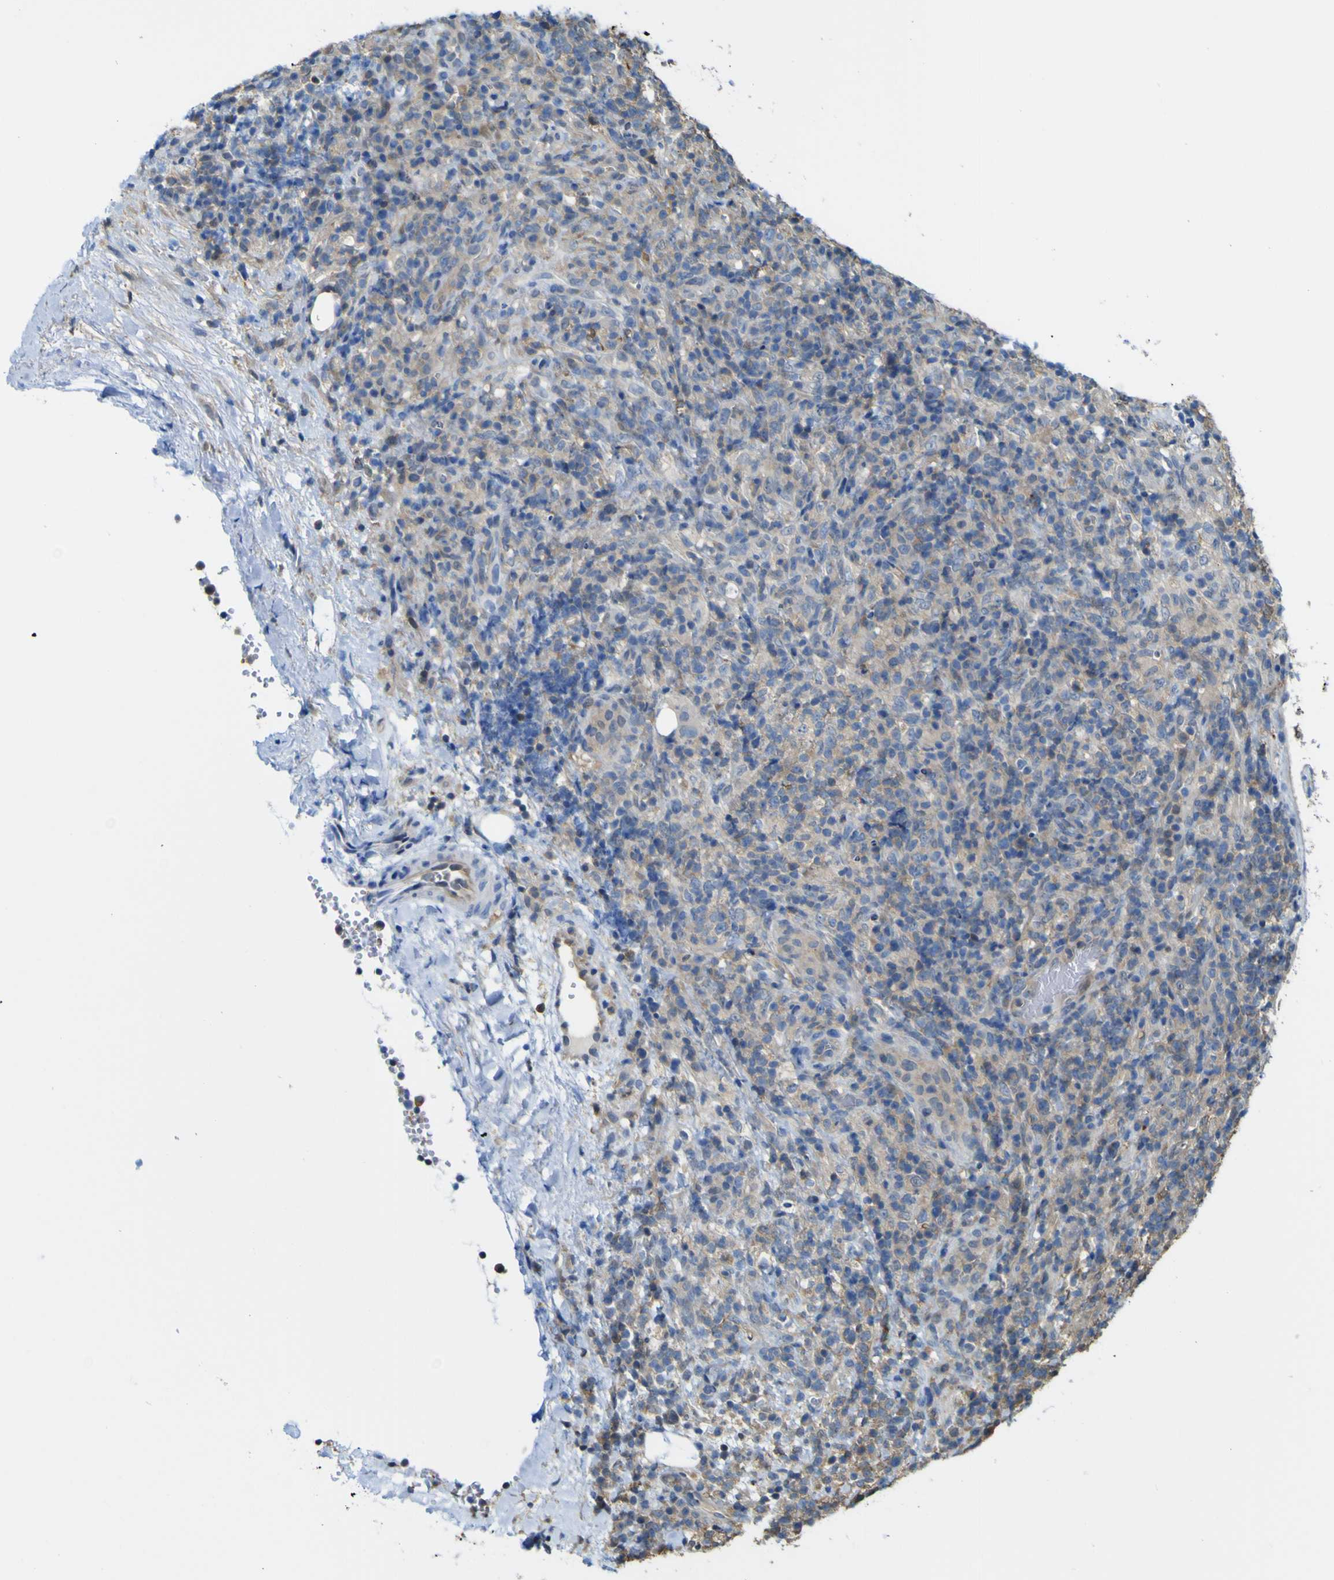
{"staining": {"intensity": "moderate", "quantity": ">75%", "location": "cytoplasmic/membranous"}, "tissue": "lymphoma", "cell_type": "Tumor cells", "image_type": "cancer", "snomed": [{"axis": "morphology", "description": "Malignant lymphoma, non-Hodgkin's type, High grade"}, {"axis": "topography", "description": "Lymph node"}], "caption": "Immunohistochemical staining of human high-grade malignant lymphoma, non-Hodgkin's type displays moderate cytoplasmic/membranous protein positivity in approximately >75% of tumor cells.", "gene": "ABHD3", "patient": {"sex": "female", "age": 76}}